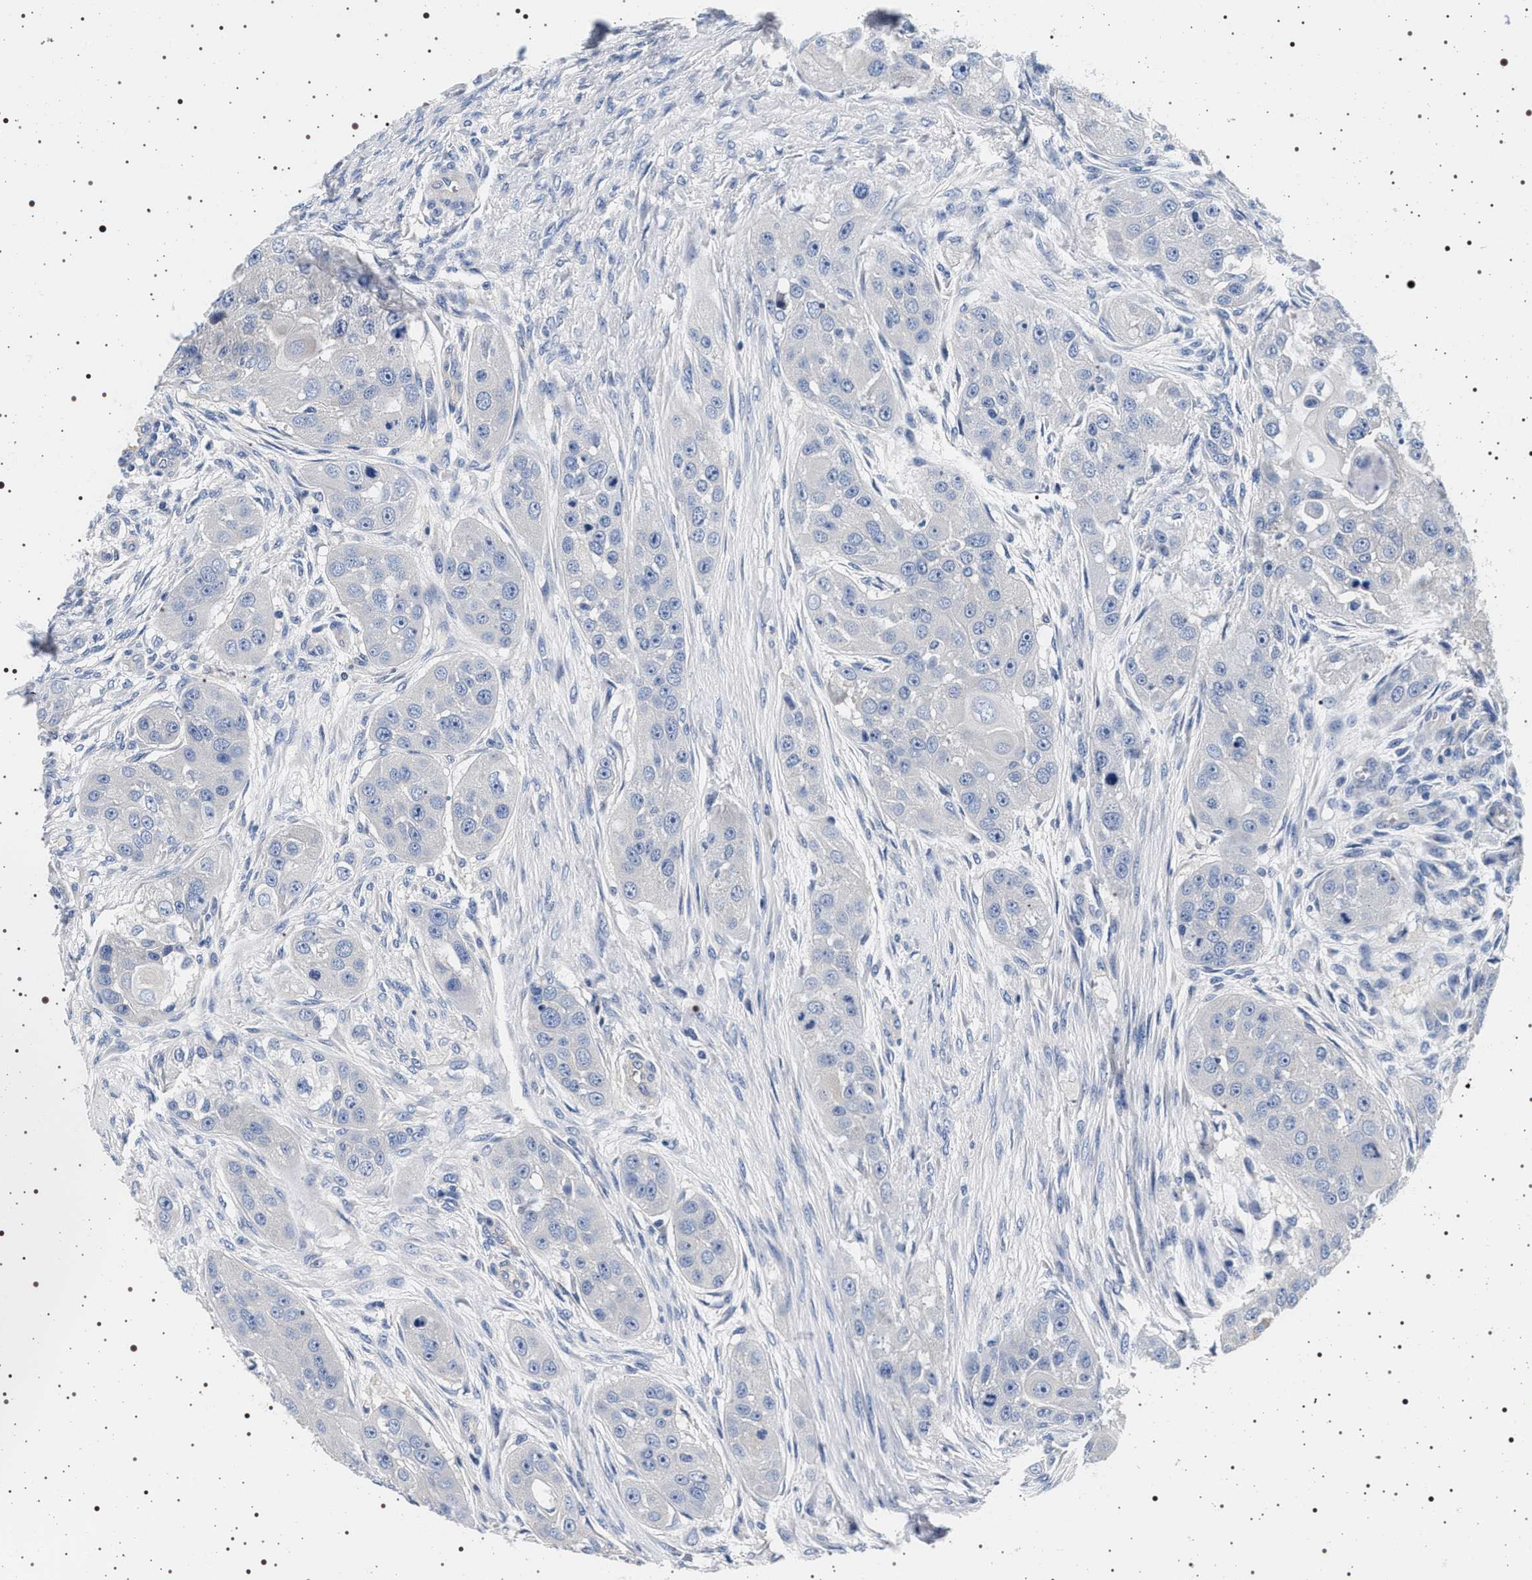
{"staining": {"intensity": "negative", "quantity": "none", "location": "none"}, "tissue": "head and neck cancer", "cell_type": "Tumor cells", "image_type": "cancer", "snomed": [{"axis": "morphology", "description": "Normal tissue, NOS"}, {"axis": "morphology", "description": "Squamous cell carcinoma, NOS"}, {"axis": "topography", "description": "Skeletal muscle"}, {"axis": "topography", "description": "Head-Neck"}], "caption": "High power microscopy histopathology image of an immunohistochemistry (IHC) photomicrograph of squamous cell carcinoma (head and neck), revealing no significant positivity in tumor cells. Nuclei are stained in blue.", "gene": "HSD17B1", "patient": {"sex": "male", "age": 51}}